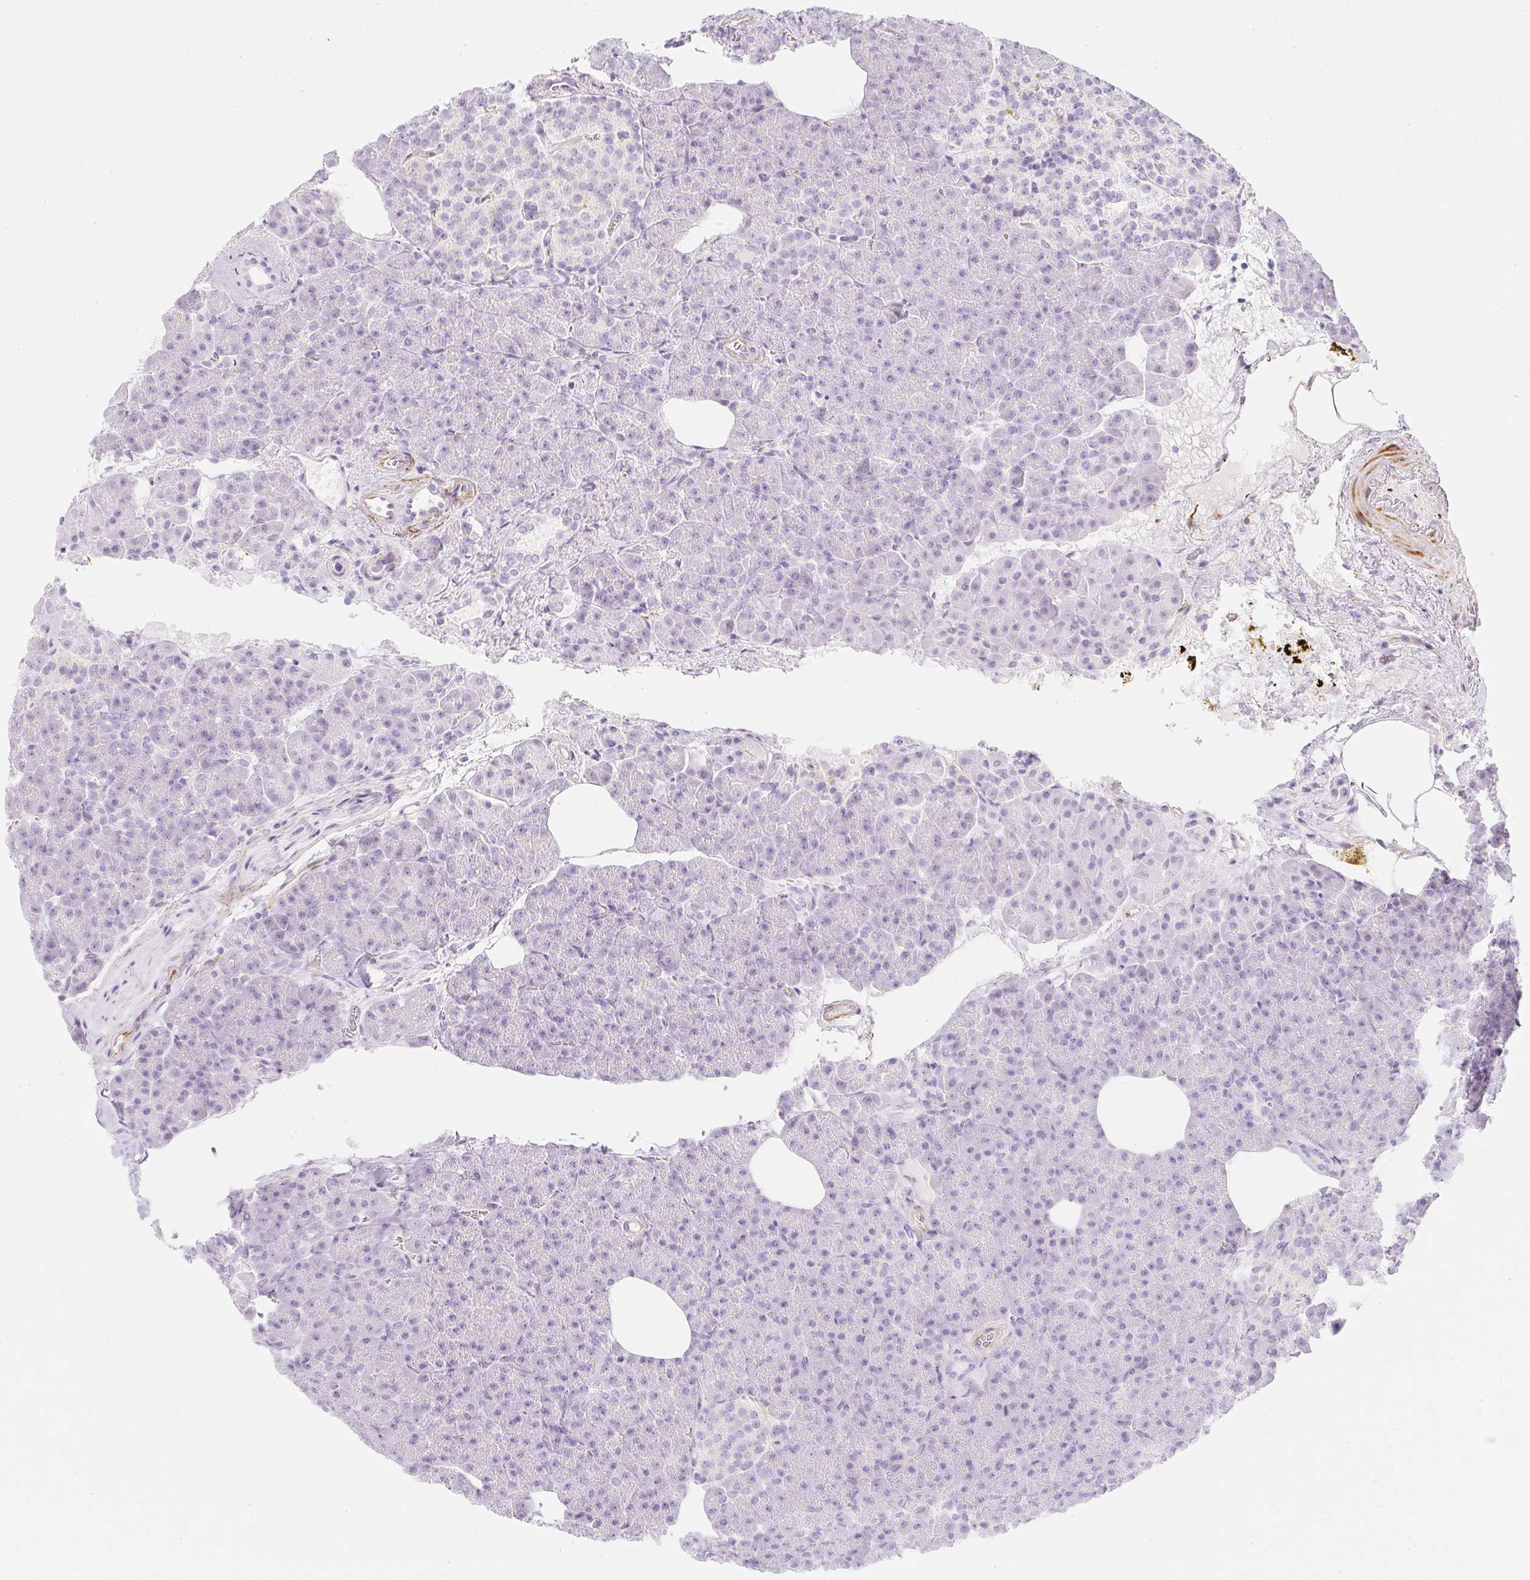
{"staining": {"intensity": "negative", "quantity": "none", "location": "none"}, "tissue": "pancreas", "cell_type": "Exocrine glandular cells", "image_type": "normal", "snomed": [{"axis": "morphology", "description": "Normal tissue, NOS"}, {"axis": "topography", "description": "Pancreas"}], "caption": "High magnification brightfield microscopy of normal pancreas stained with DAB (3,3'-diaminobenzidine) (brown) and counterstained with hematoxylin (blue): exocrine glandular cells show no significant positivity. The staining was performed using DAB to visualize the protein expression in brown, while the nuclei were stained in blue with hematoxylin (Magnification: 20x).", "gene": "ZNF689", "patient": {"sex": "female", "age": 74}}